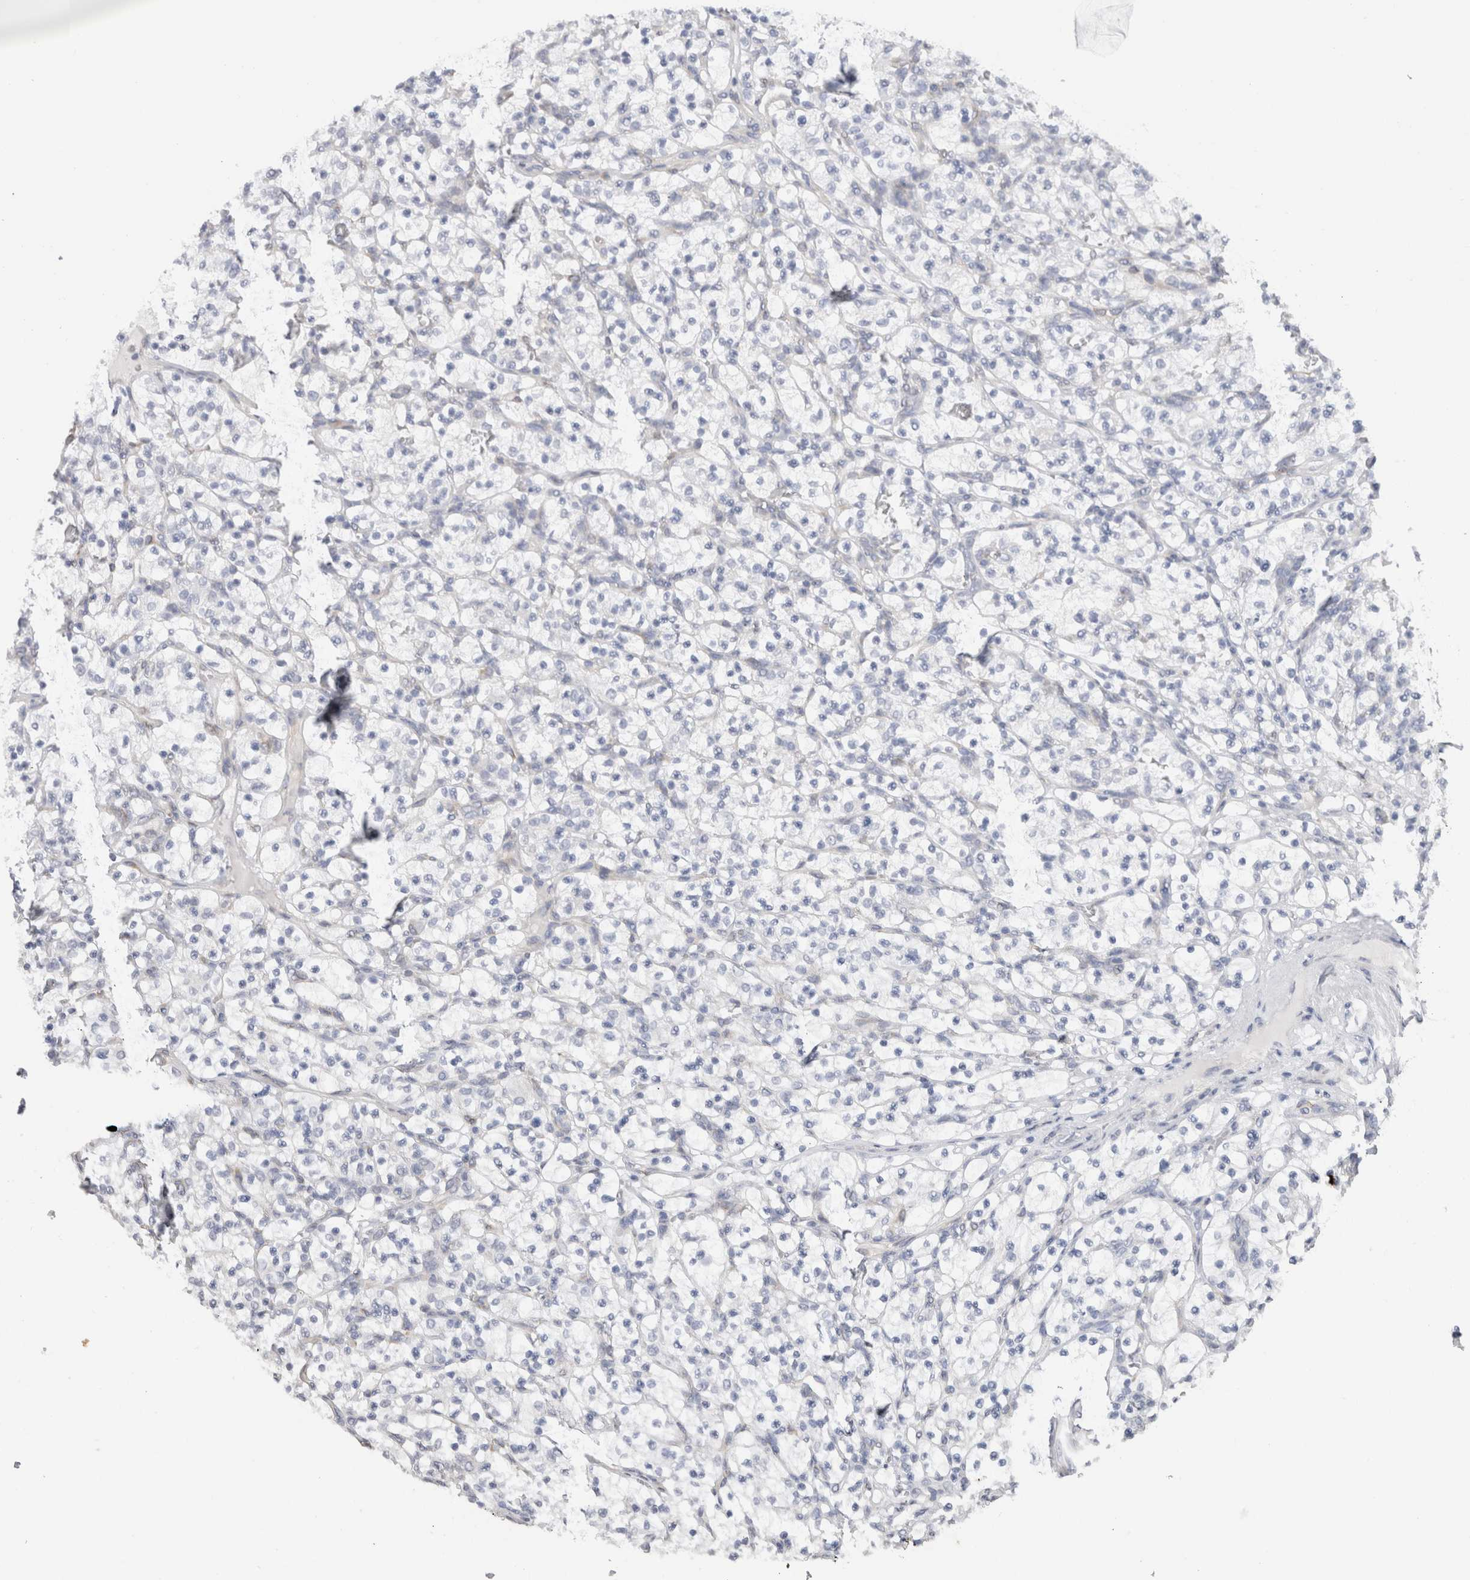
{"staining": {"intensity": "negative", "quantity": "none", "location": "none"}, "tissue": "renal cancer", "cell_type": "Tumor cells", "image_type": "cancer", "snomed": [{"axis": "morphology", "description": "Adenocarcinoma, NOS"}, {"axis": "topography", "description": "Kidney"}], "caption": "High power microscopy micrograph of an immunohistochemistry photomicrograph of adenocarcinoma (renal), revealing no significant positivity in tumor cells. The staining was performed using DAB to visualize the protein expression in brown, while the nuclei were stained in blue with hematoxylin (Magnification: 20x).", "gene": "C9orf50", "patient": {"sex": "female", "age": 57}}